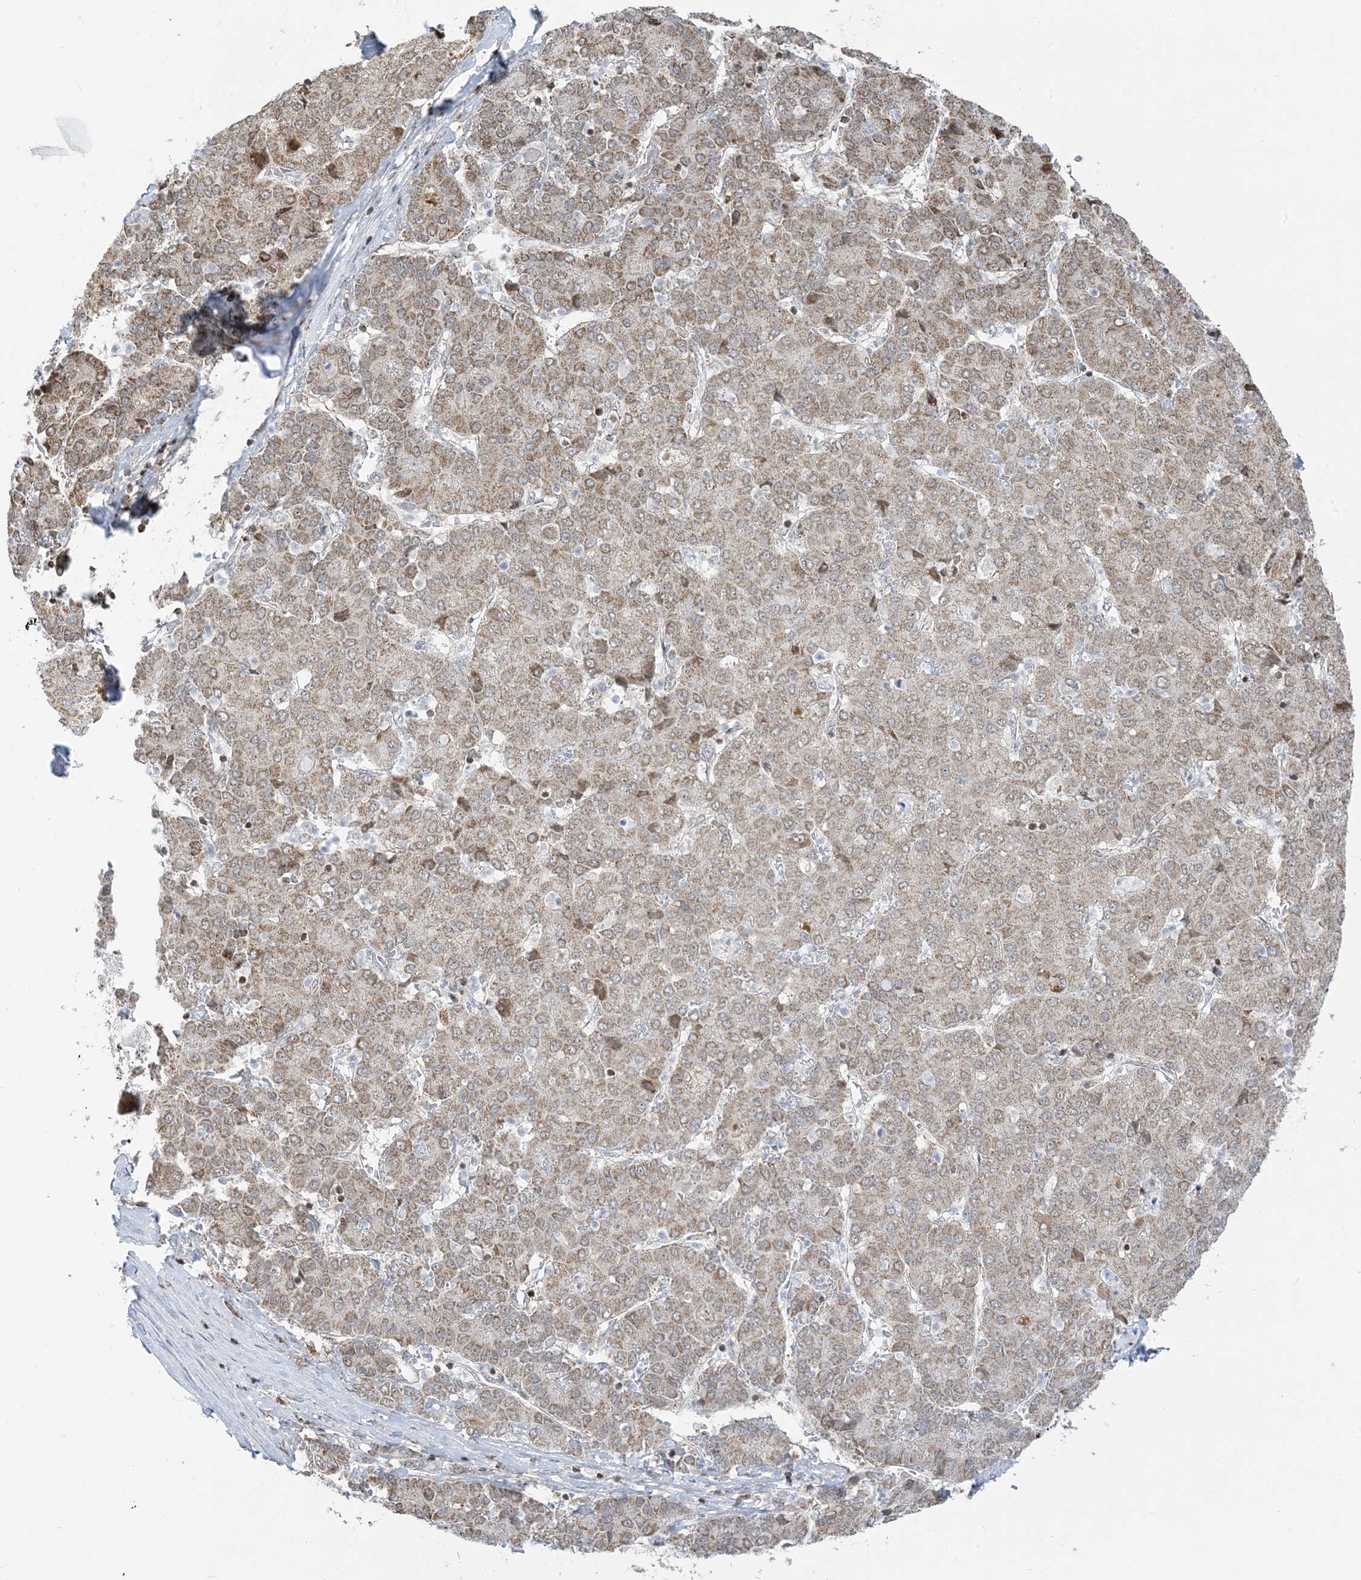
{"staining": {"intensity": "weak", "quantity": ">75%", "location": "cytoplasmic/membranous"}, "tissue": "liver cancer", "cell_type": "Tumor cells", "image_type": "cancer", "snomed": [{"axis": "morphology", "description": "Carcinoma, Hepatocellular, NOS"}, {"axis": "topography", "description": "Liver"}], "caption": "Protein expression analysis of hepatocellular carcinoma (liver) demonstrates weak cytoplasmic/membranous staining in approximately >75% of tumor cells. The protein is shown in brown color, while the nuclei are stained blue.", "gene": "MAPKBP1", "patient": {"sex": "male", "age": 65}}